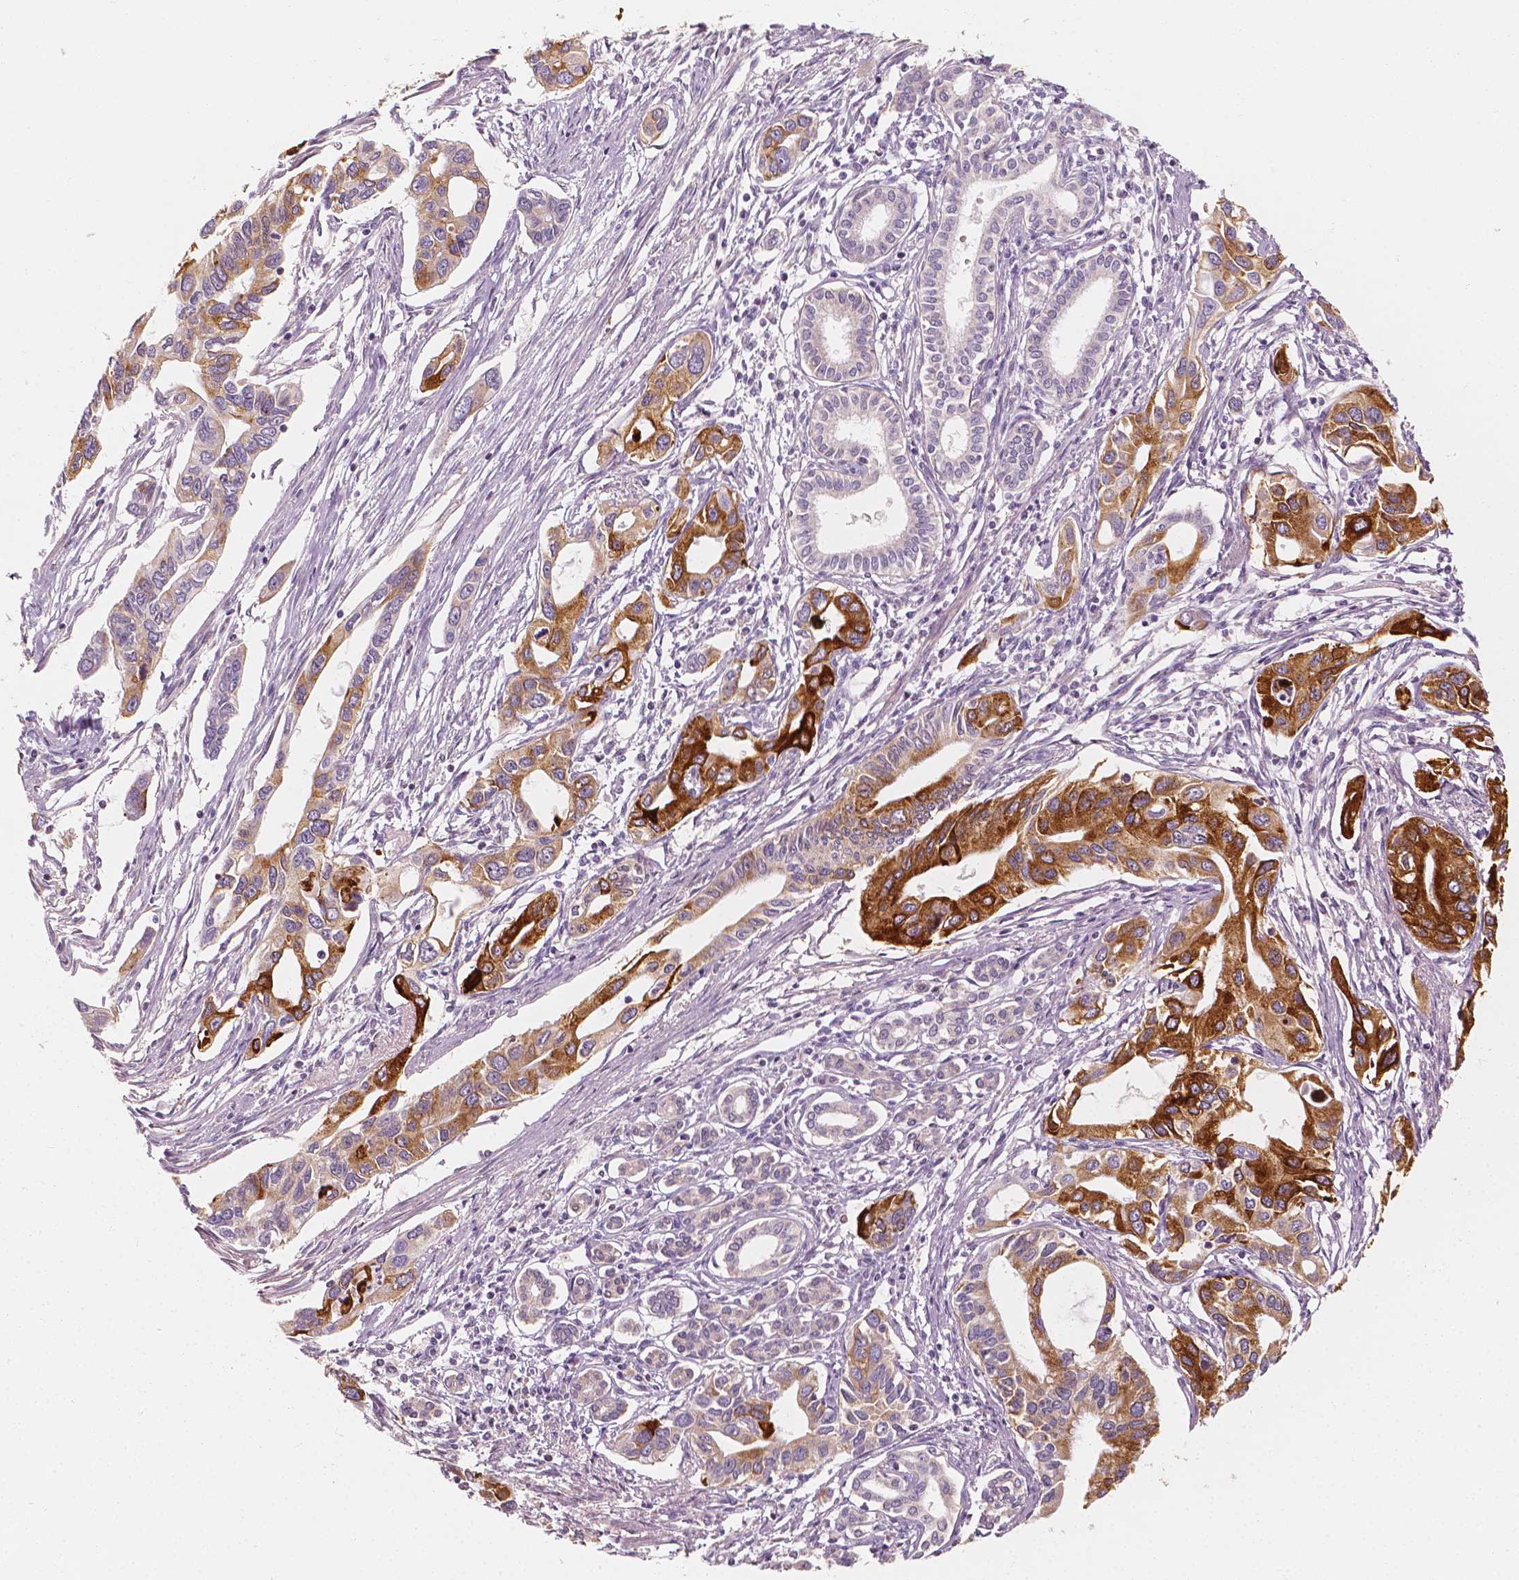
{"staining": {"intensity": "strong", "quantity": "25%-75%", "location": "cytoplasmic/membranous"}, "tissue": "pancreatic cancer", "cell_type": "Tumor cells", "image_type": "cancer", "snomed": [{"axis": "morphology", "description": "Adenocarcinoma, NOS"}, {"axis": "topography", "description": "Pancreas"}], "caption": "Protein staining displays strong cytoplasmic/membranous positivity in approximately 25%-75% of tumor cells in pancreatic adenocarcinoma.", "gene": "SHPK", "patient": {"sex": "male", "age": 60}}